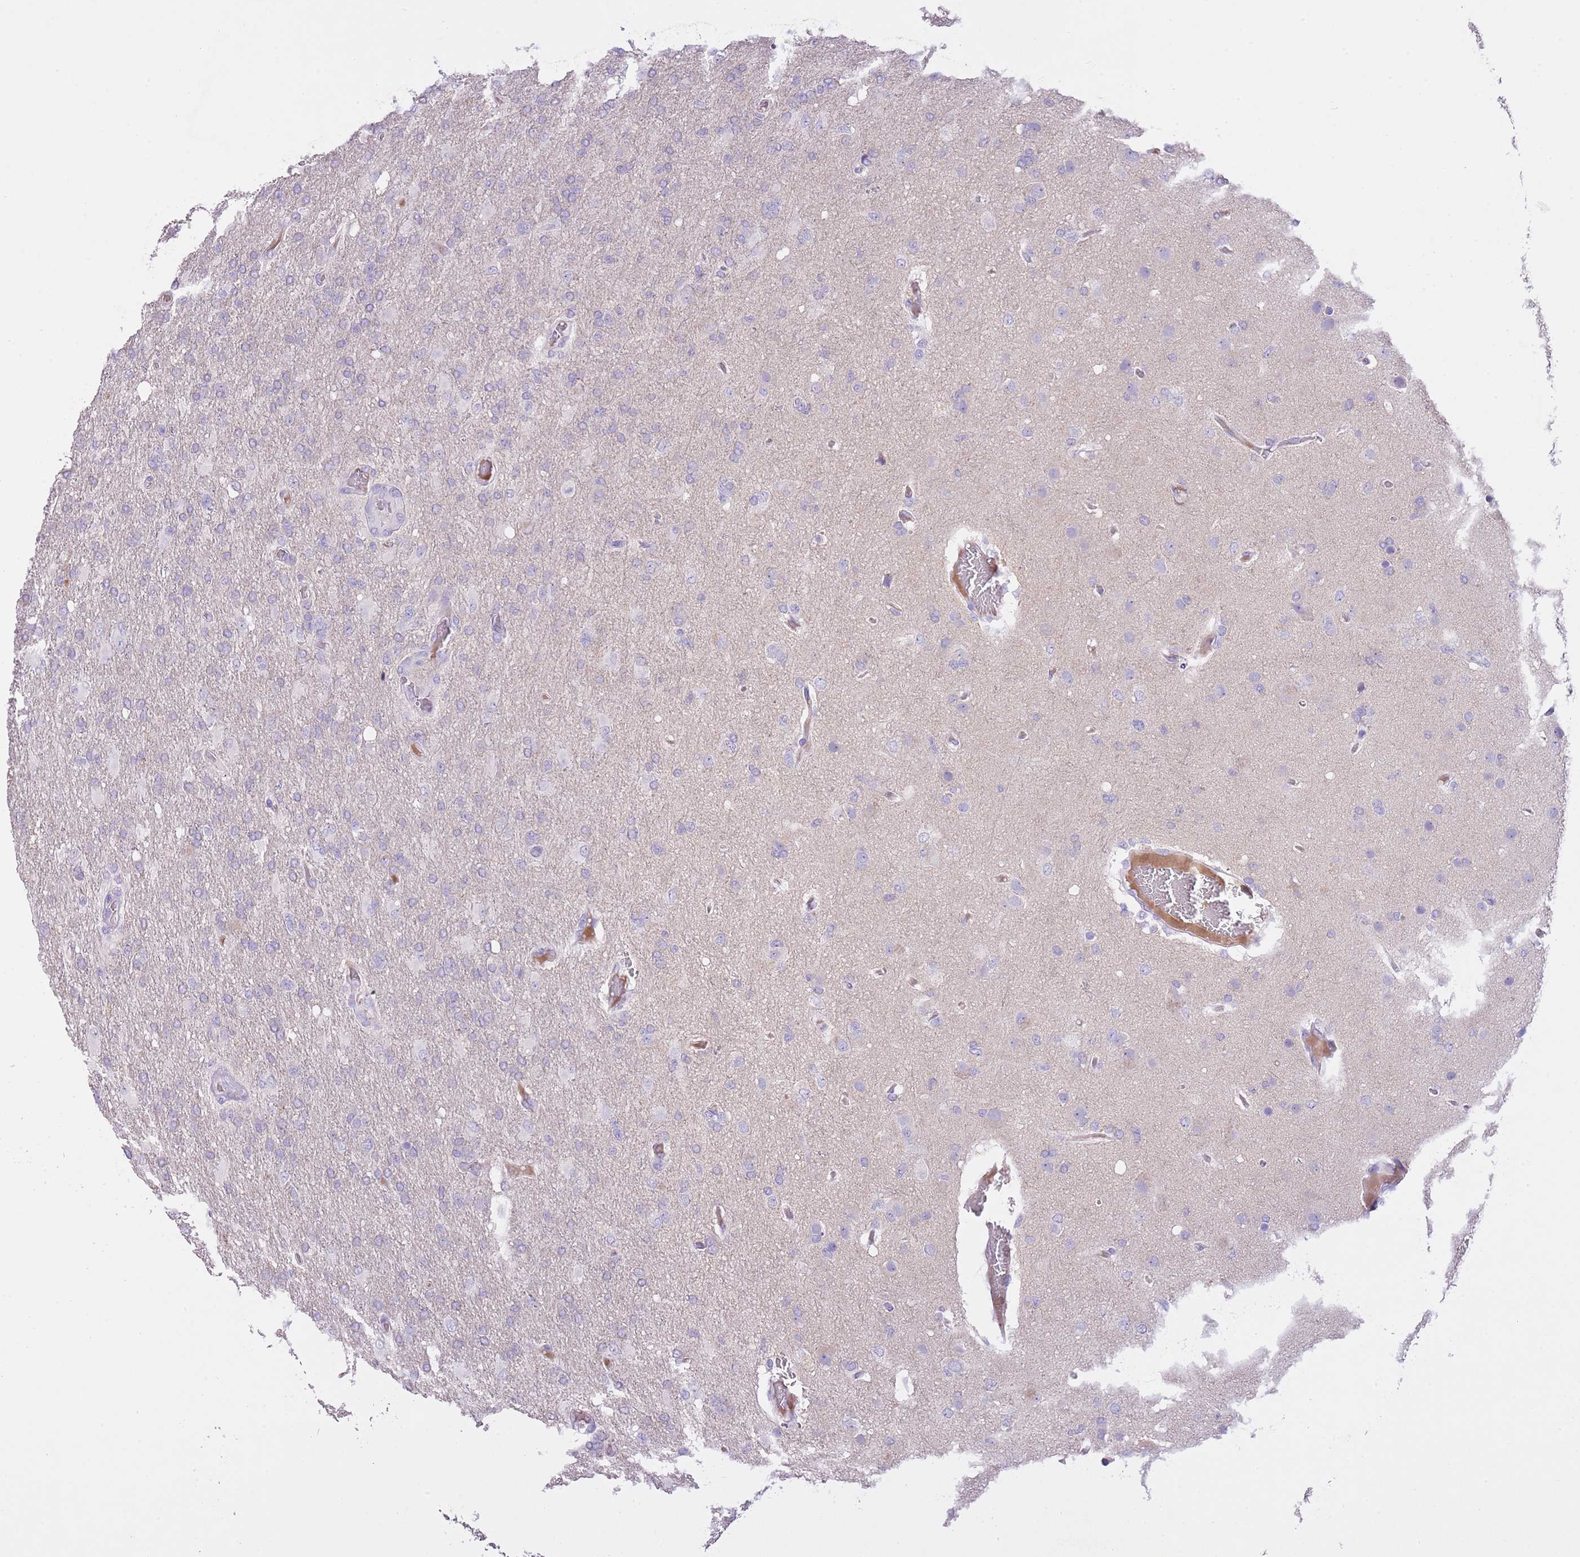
{"staining": {"intensity": "negative", "quantity": "none", "location": "none"}, "tissue": "glioma", "cell_type": "Tumor cells", "image_type": "cancer", "snomed": [{"axis": "morphology", "description": "Glioma, malignant, High grade"}, {"axis": "topography", "description": "Brain"}], "caption": "Histopathology image shows no protein staining in tumor cells of malignant glioma (high-grade) tissue.", "gene": "CLEC2A", "patient": {"sex": "female", "age": 74}}